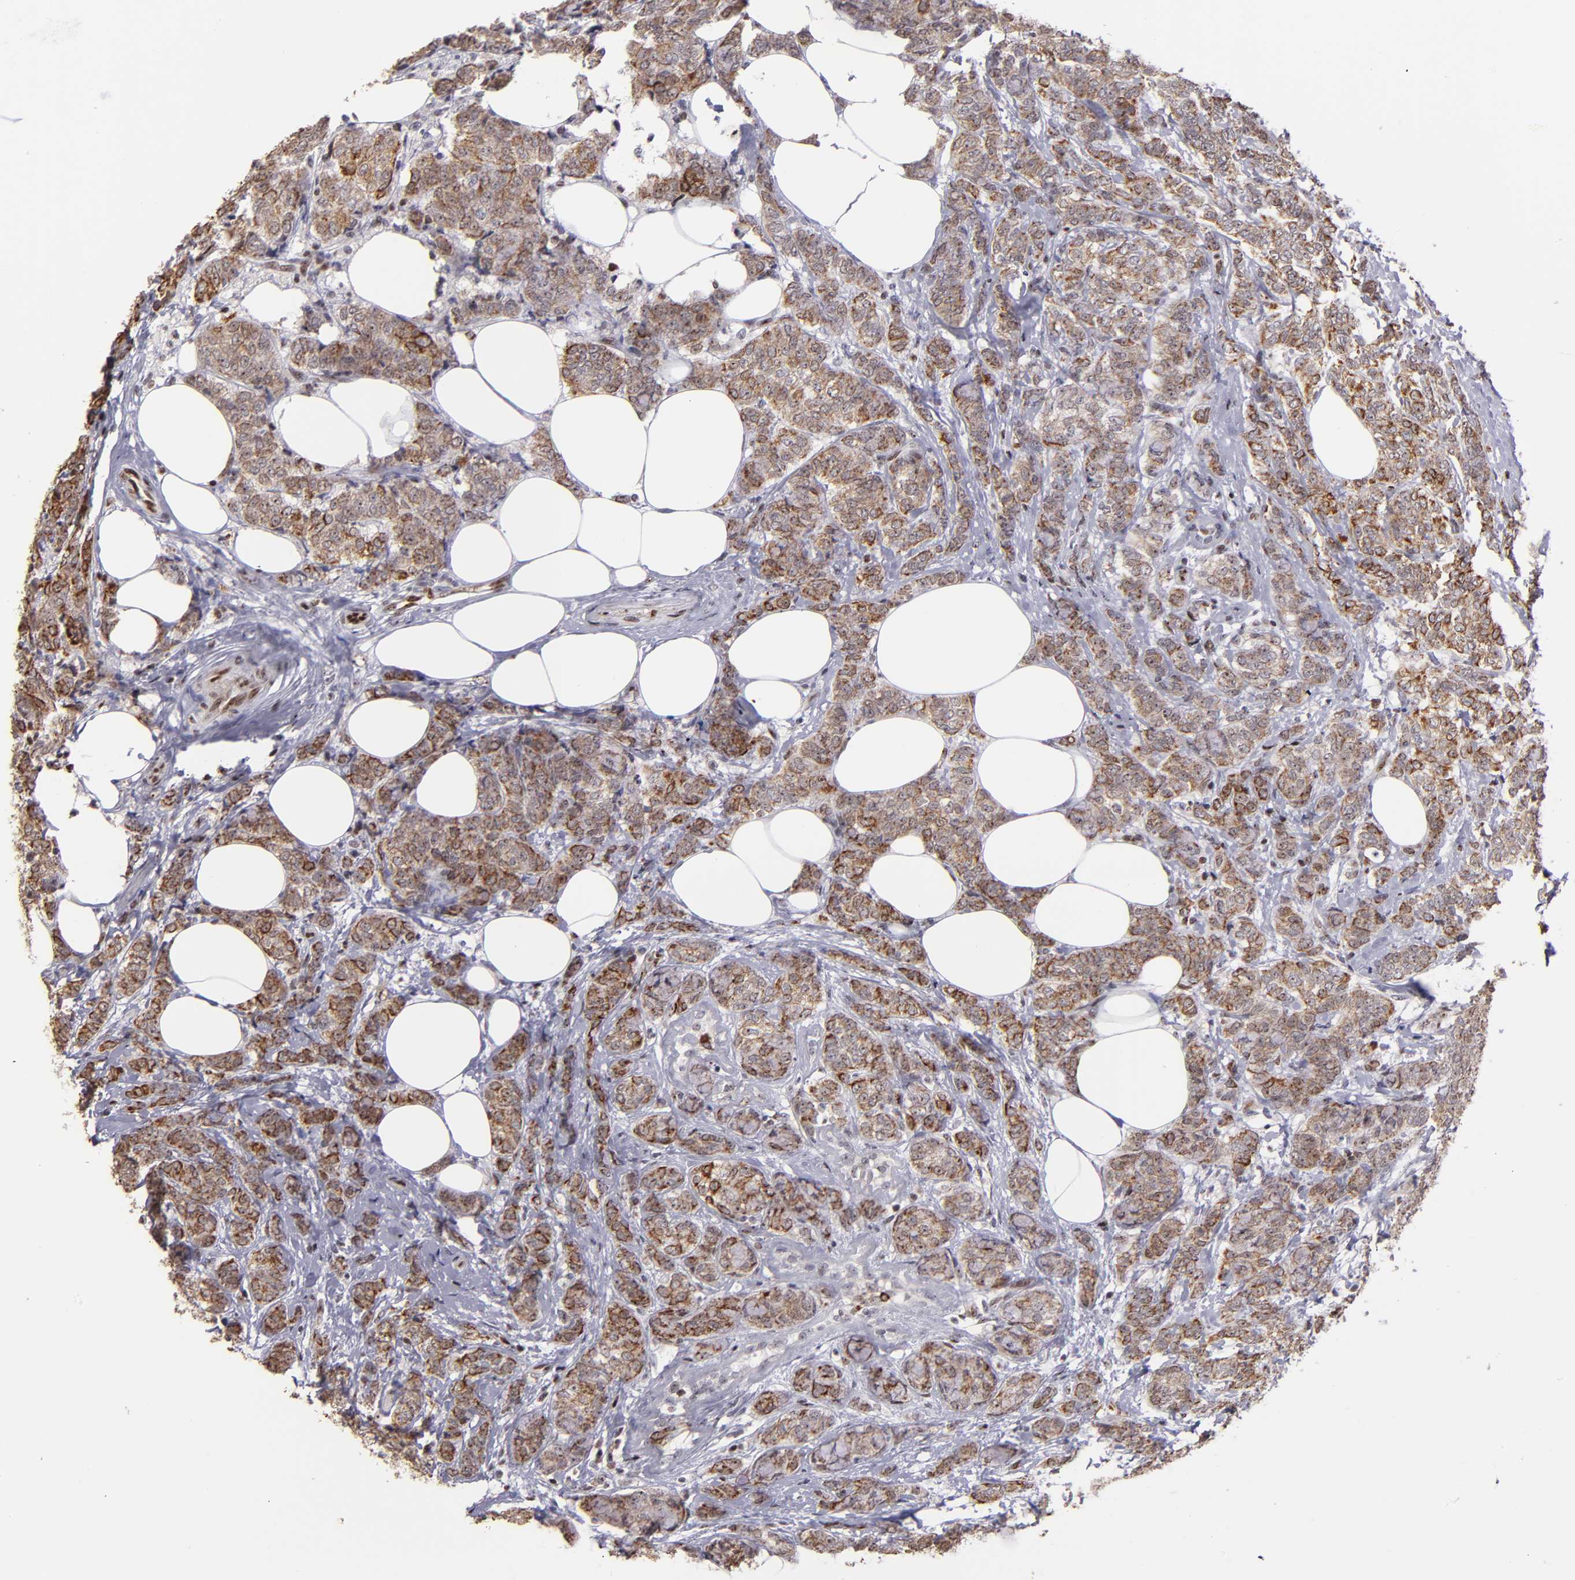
{"staining": {"intensity": "moderate", "quantity": ">75%", "location": "cytoplasmic/membranous,nuclear"}, "tissue": "breast cancer", "cell_type": "Tumor cells", "image_type": "cancer", "snomed": [{"axis": "morphology", "description": "Lobular carcinoma"}, {"axis": "topography", "description": "Breast"}], "caption": "Breast lobular carcinoma tissue reveals moderate cytoplasmic/membranous and nuclear staining in about >75% of tumor cells", "gene": "DDX24", "patient": {"sex": "female", "age": 60}}